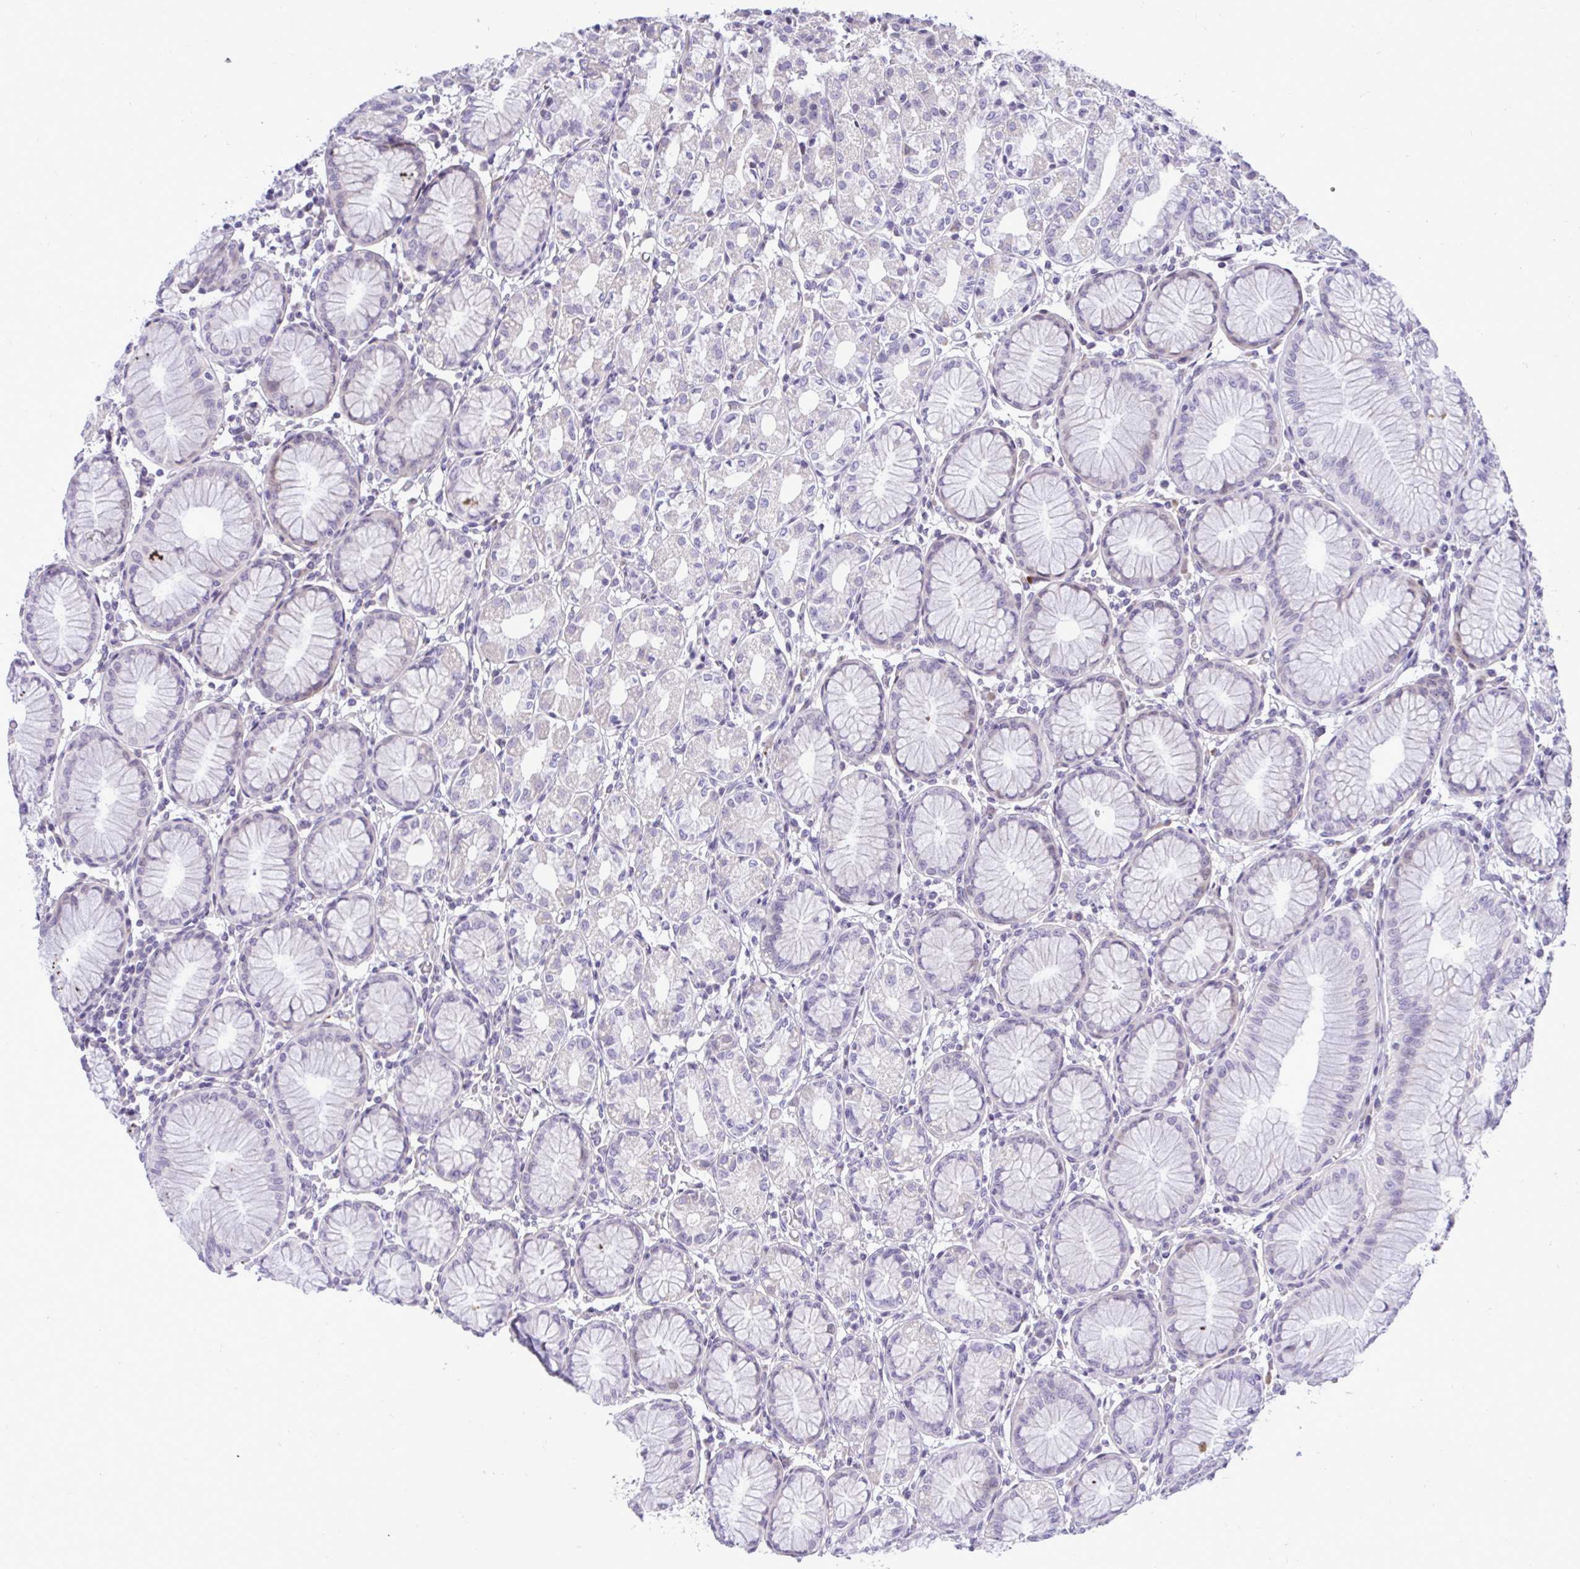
{"staining": {"intensity": "weak", "quantity": "25%-75%", "location": "cytoplasmic/membranous"}, "tissue": "stomach", "cell_type": "Glandular cells", "image_type": "normal", "snomed": [{"axis": "morphology", "description": "Normal tissue, NOS"}, {"axis": "topography", "description": "Stomach"}], "caption": "IHC (DAB) staining of benign stomach demonstrates weak cytoplasmic/membranous protein staining in about 25%-75% of glandular cells.", "gene": "EPOP", "patient": {"sex": "female", "age": 57}}